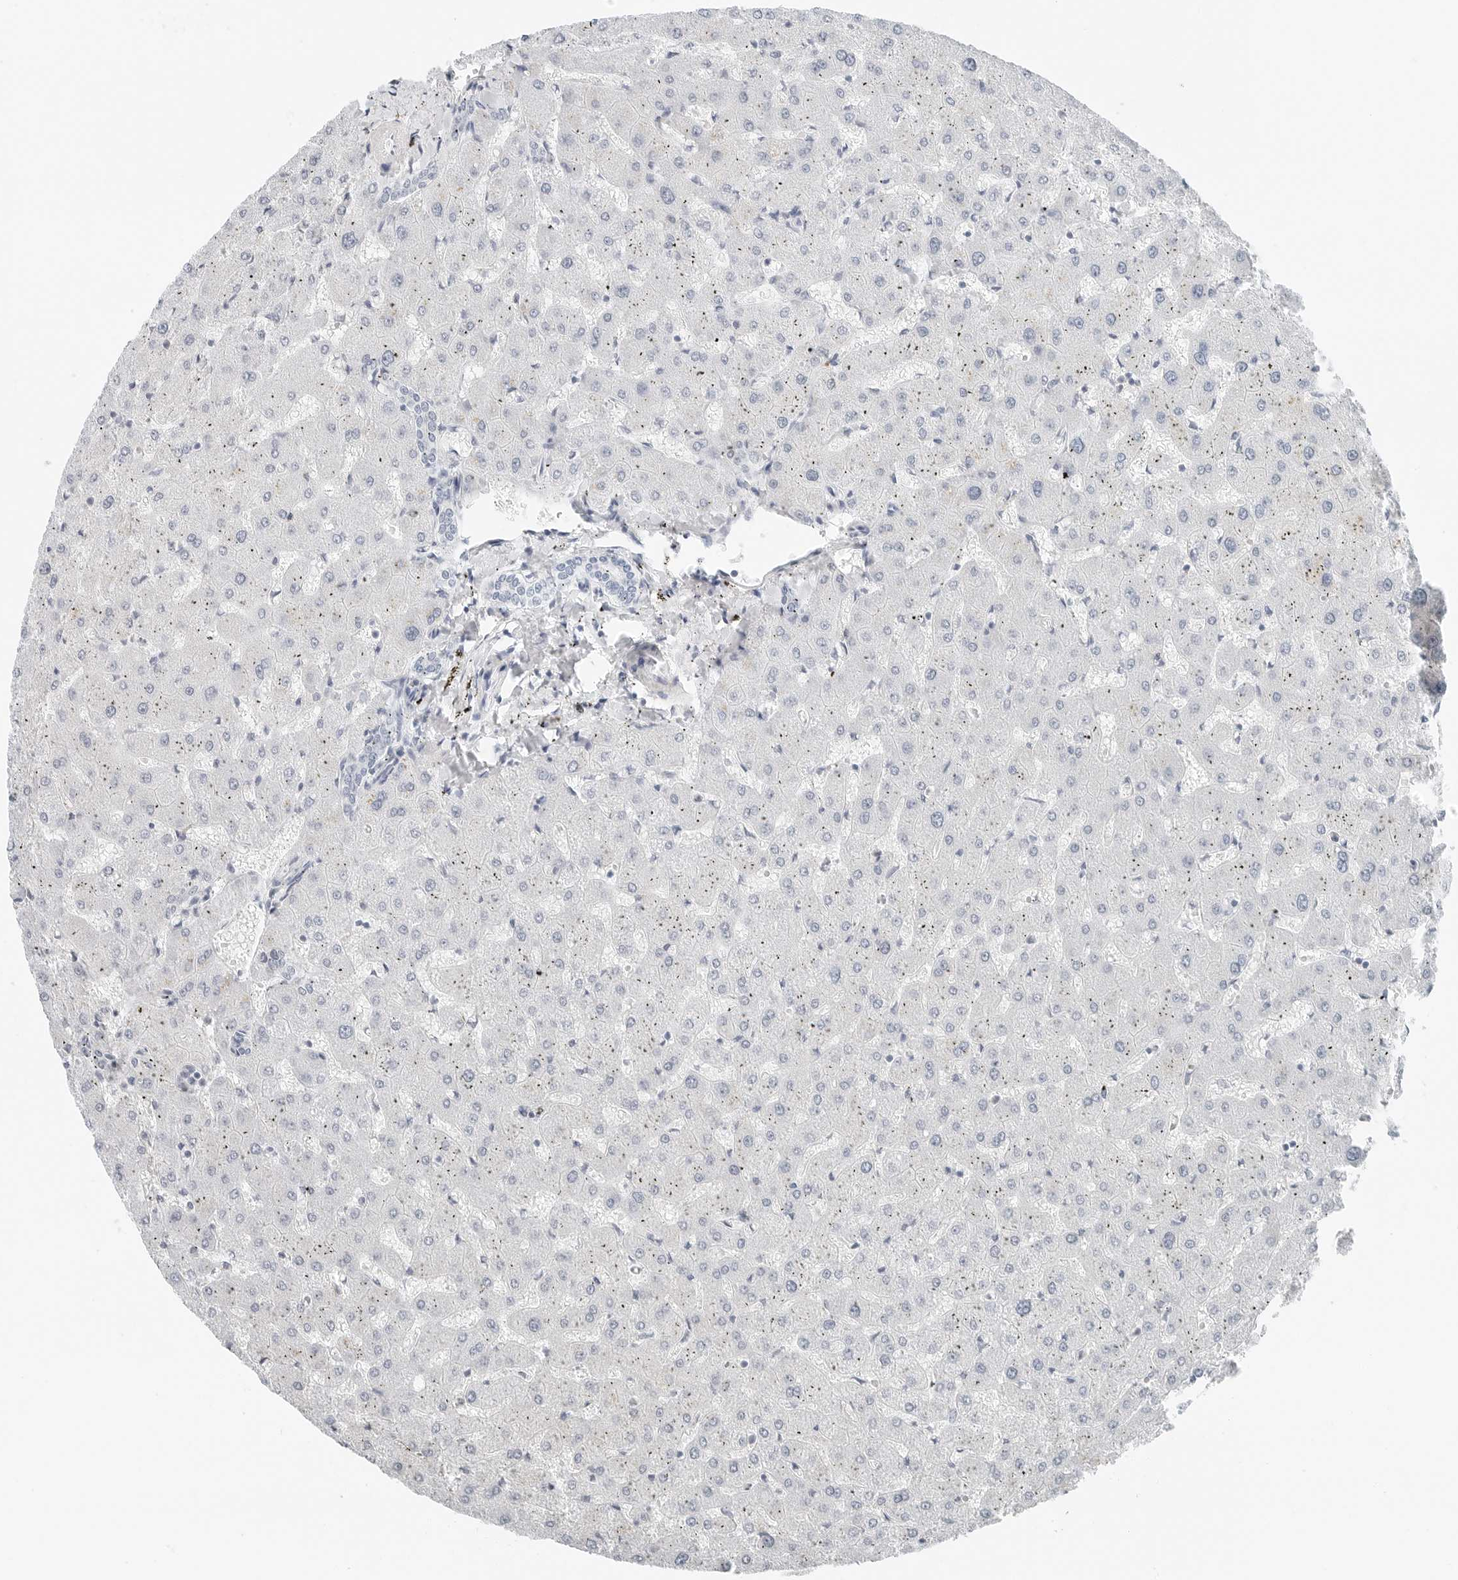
{"staining": {"intensity": "negative", "quantity": "none", "location": "none"}, "tissue": "liver", "cell_type": "Cholangiocytes", "image_type": "normal", "snomed": [{"axis": "morphology", "description": "Normal tissue, NOS"}, {"axis": "topography", "description": "Liver"}], "caption": "Cholangiocytes show no significant protein positivity in unremarkable liver. (Stains: DAB (3,3'-diaminobenzidine) IHC with hematoxylin counter stain, Microscopy: brightfield microscopy at high magnification).", "gene": "P4HA2", "patient": {"sex": "female", "age": 63}}